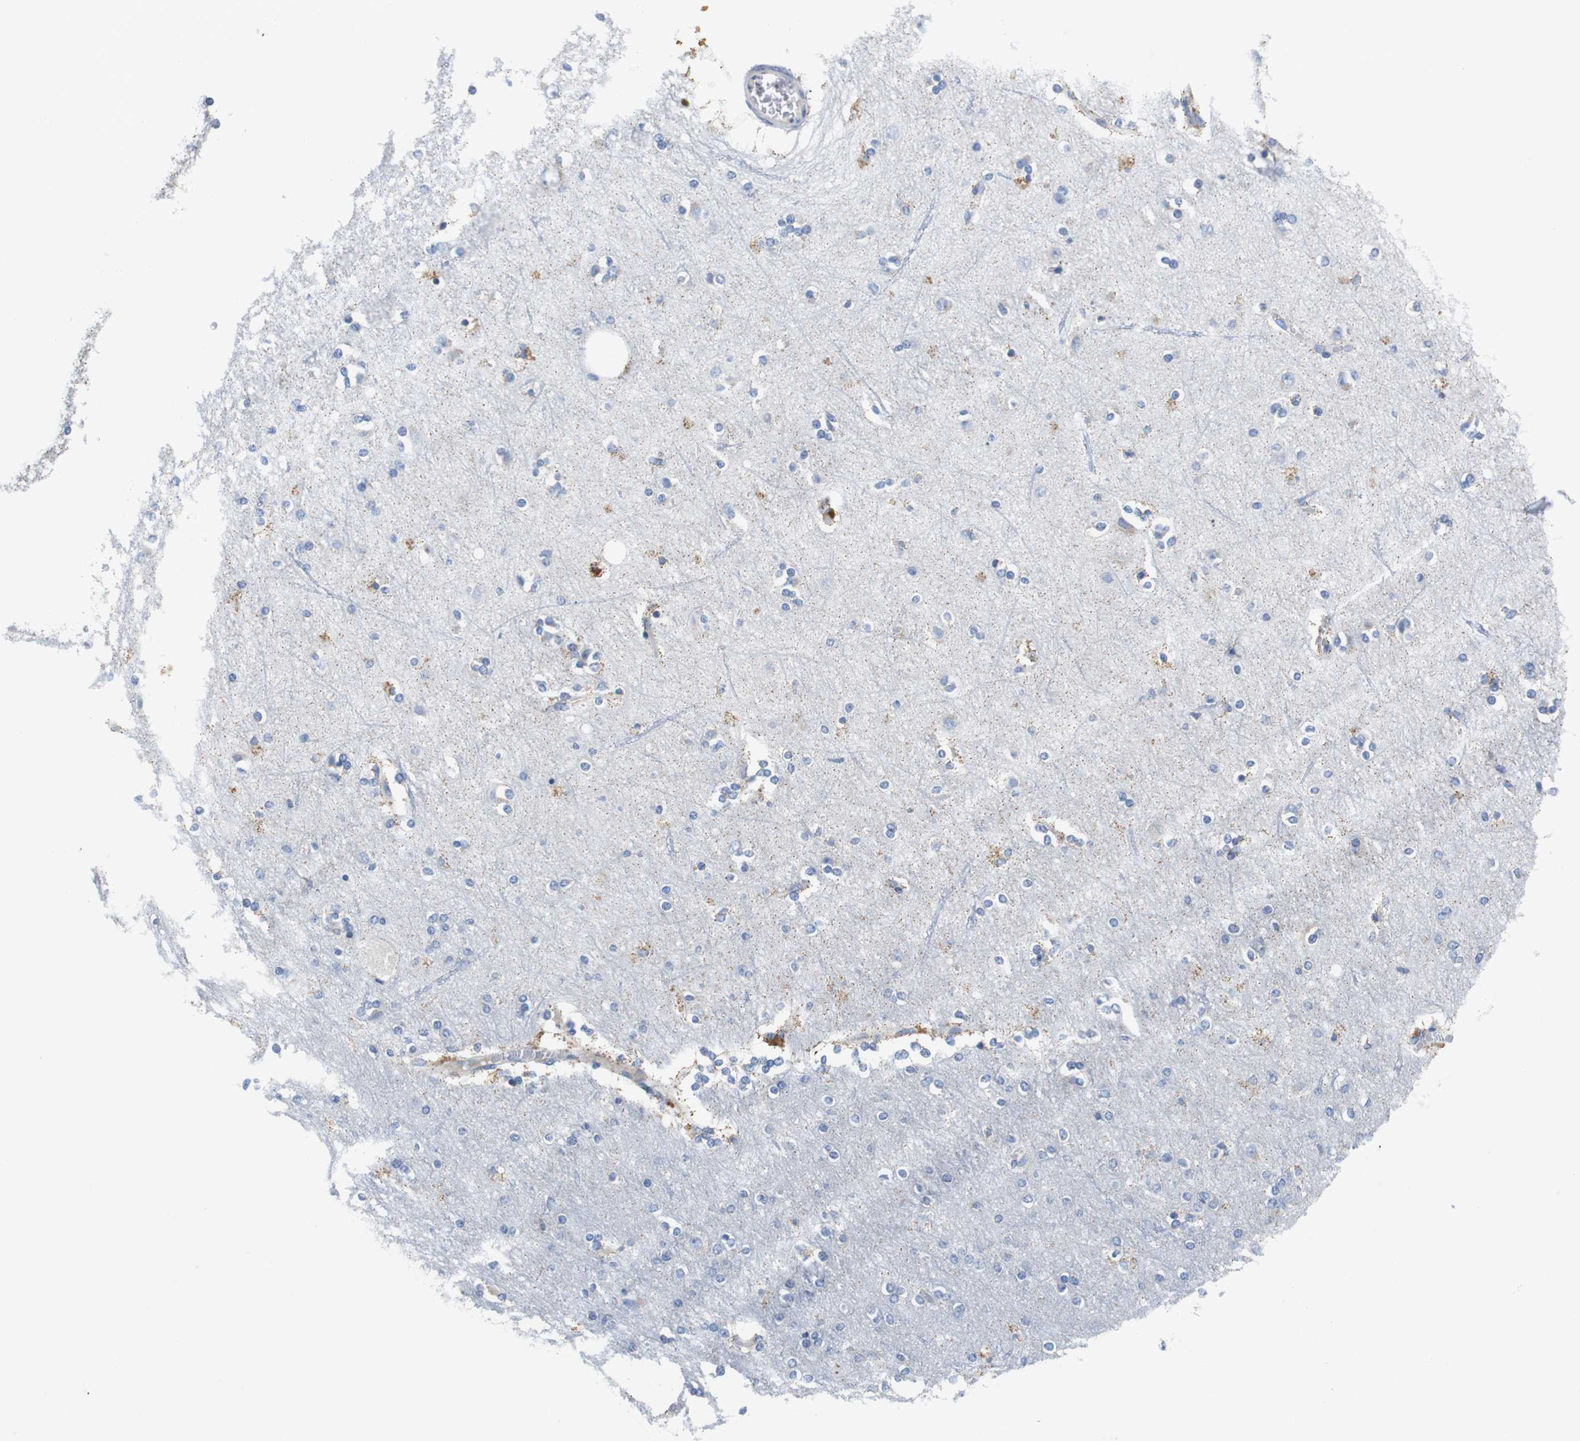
{"staining": {"intensity": "negative", "quantity": "none", "location": "none"}, "tissue": "cerebral cortex", "cell_type": "Endothelial cells", "image_type": "normal", "snomed": [{"axis": "morphology", "description": "Normal tissue, NOS"}, {"axis": "topography", "description": "Cerebral cortex"}], "caption": "This is an IHC photomicrograph of benign human cerebral cortex. There is no expression in endothelial cells.", "gene": "VAMP8", "patient": {"sex": "female", "age": 54}}